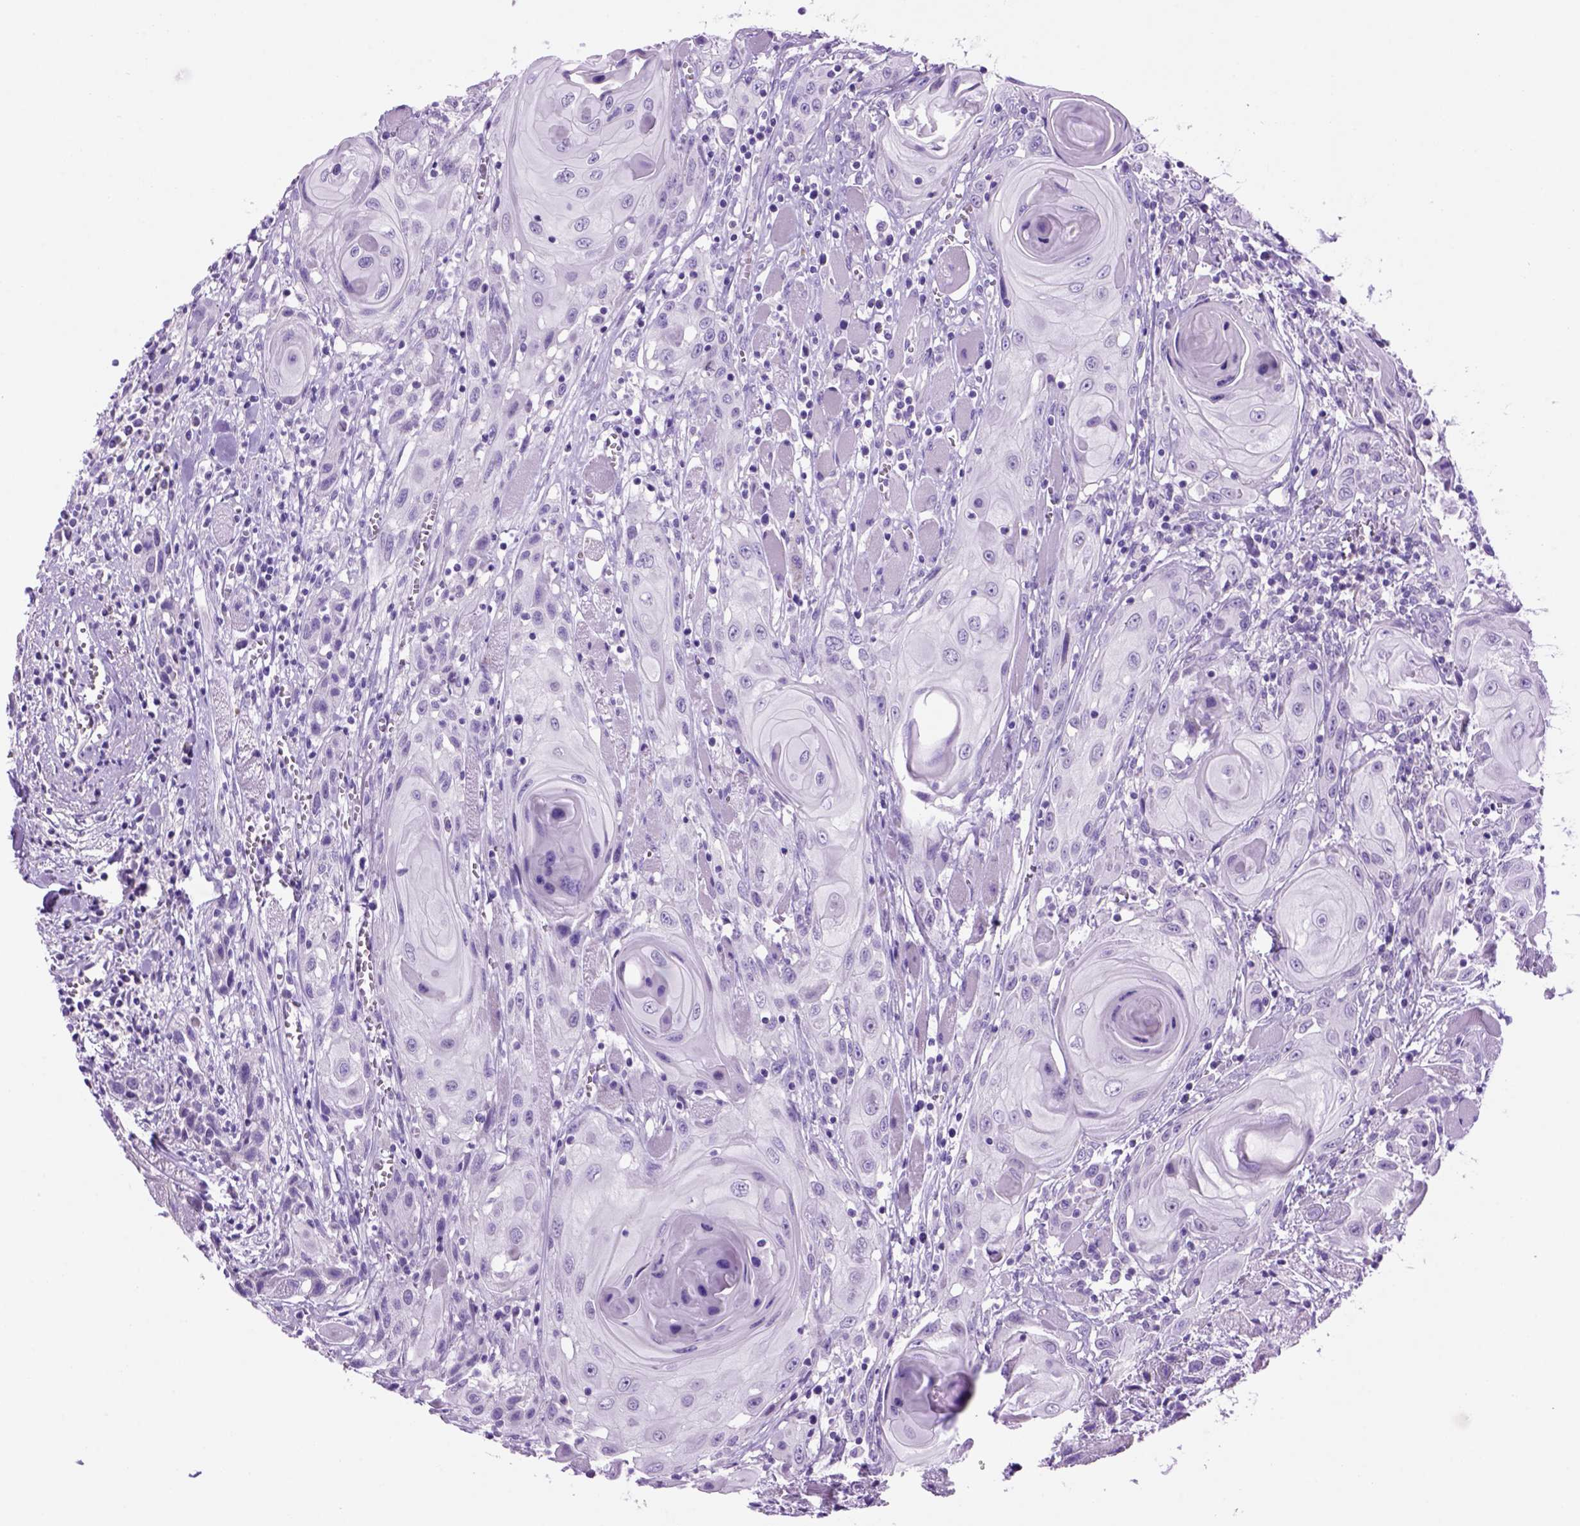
{"staining": {"intensity": "negative", "quantity": "none", "location": "none"}, "tissue": "head and neck cancer", "cell_type": "Tumor cells", "image_type": "cancer", "snomed": [{"axis": "morphology", "description": "Squamous cell carcinoma, NOS"}, {"axis": "topography", "description": "Head-Neck"}], "caption": "Photomicrograph shows no significant protein staining in tumor cells of head and neck cancer.", "gene": "HHIPL2", "patient": {"sex": "female", "age": 80}}